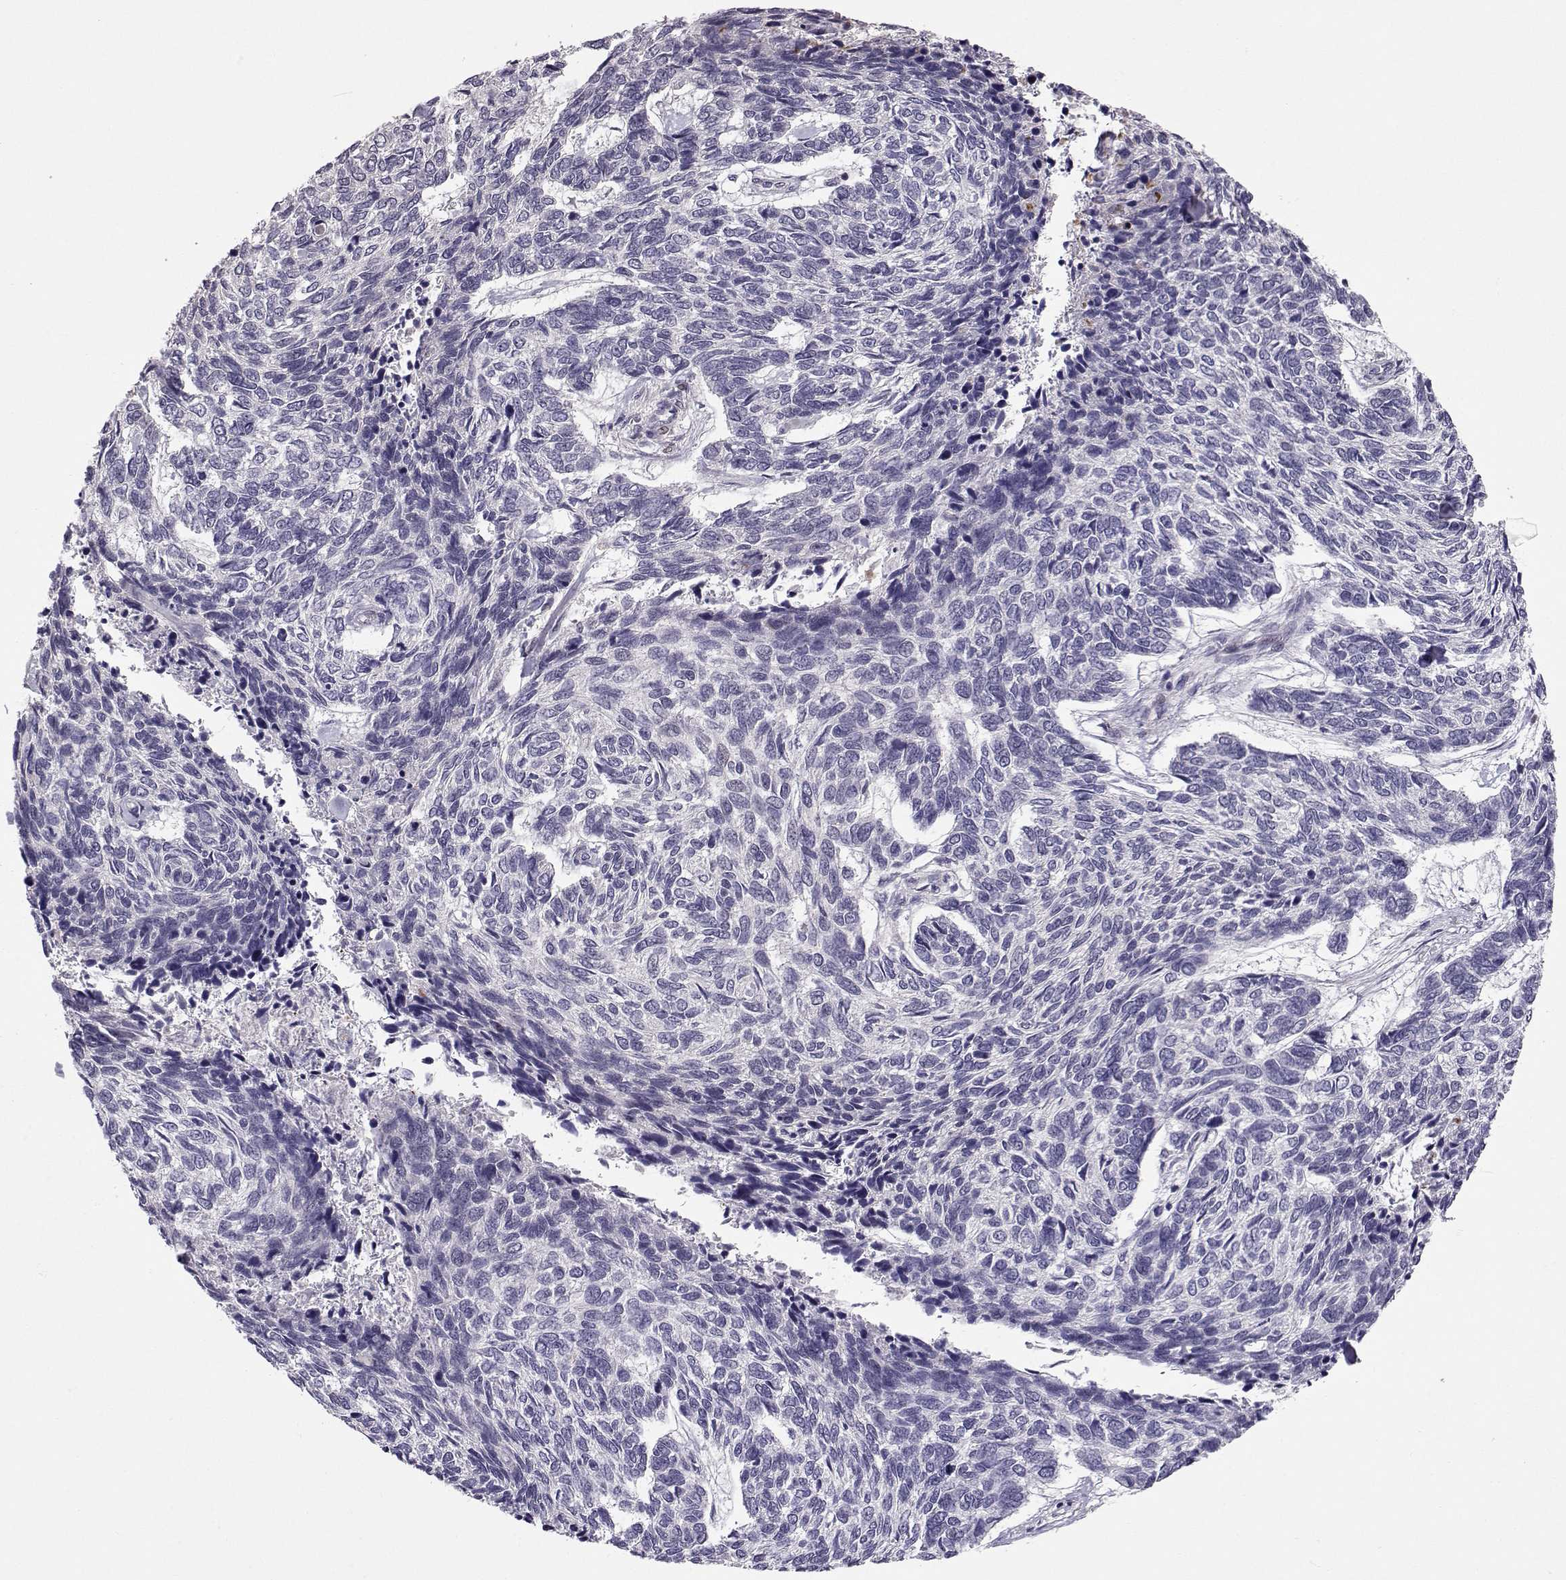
{"staining": {"intensity": "negative", "quantity": "none", "location": "none"}, "tissue": "skin cancer", "cell_type": "Tumor cells", "image_type": "cancer", "snomed": [{"axis": "morphology", "description": "Basal cell carcinoma"}, {"axis": "topography", "description": "Skin"}], "caption": "Protein analysis of skin basal cell carcinoma shows no significant expression in tumor cells.", "gene": "SLC6A3", "patient": {"sex": "female", "age": 65}}